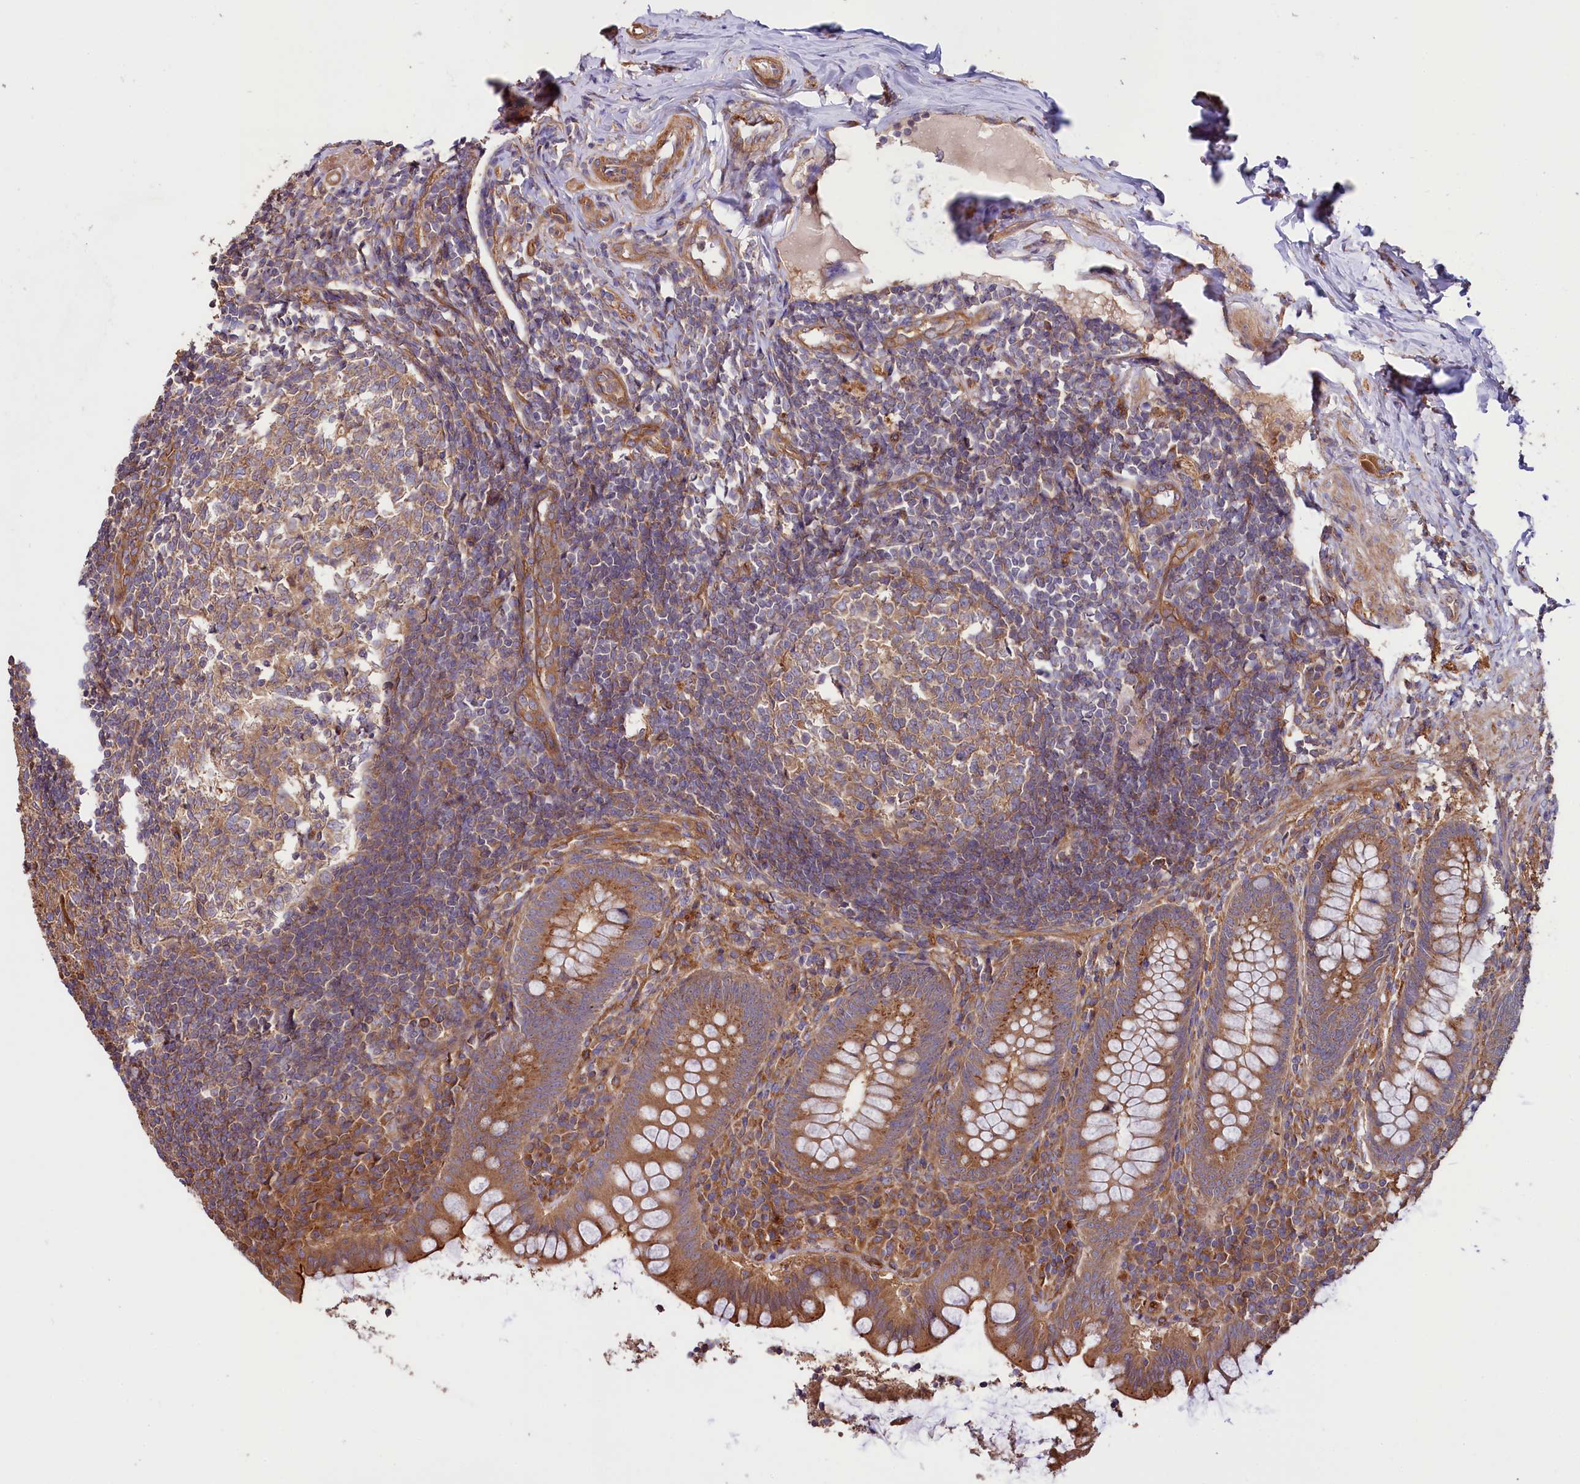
{"staining": {"intensity": "moderate", "quantity": ">75%", "location": "cytoplasmic/membranous"}, "tissue": "appendix", "cell_type": "Glandular cells", "image_type": "normal", "snomed": [{"axis": "morphology", "description": "Normal tissue, NOS"}, {"axis": "topography", "description": "Appendix"}], "caption": "Moderate cytoplasmic/membranous expression is present in approximately >75% of glandular cells in benign appendix.", "gene": "CEP295", "patient": {"sex": "female", "age": 33}}